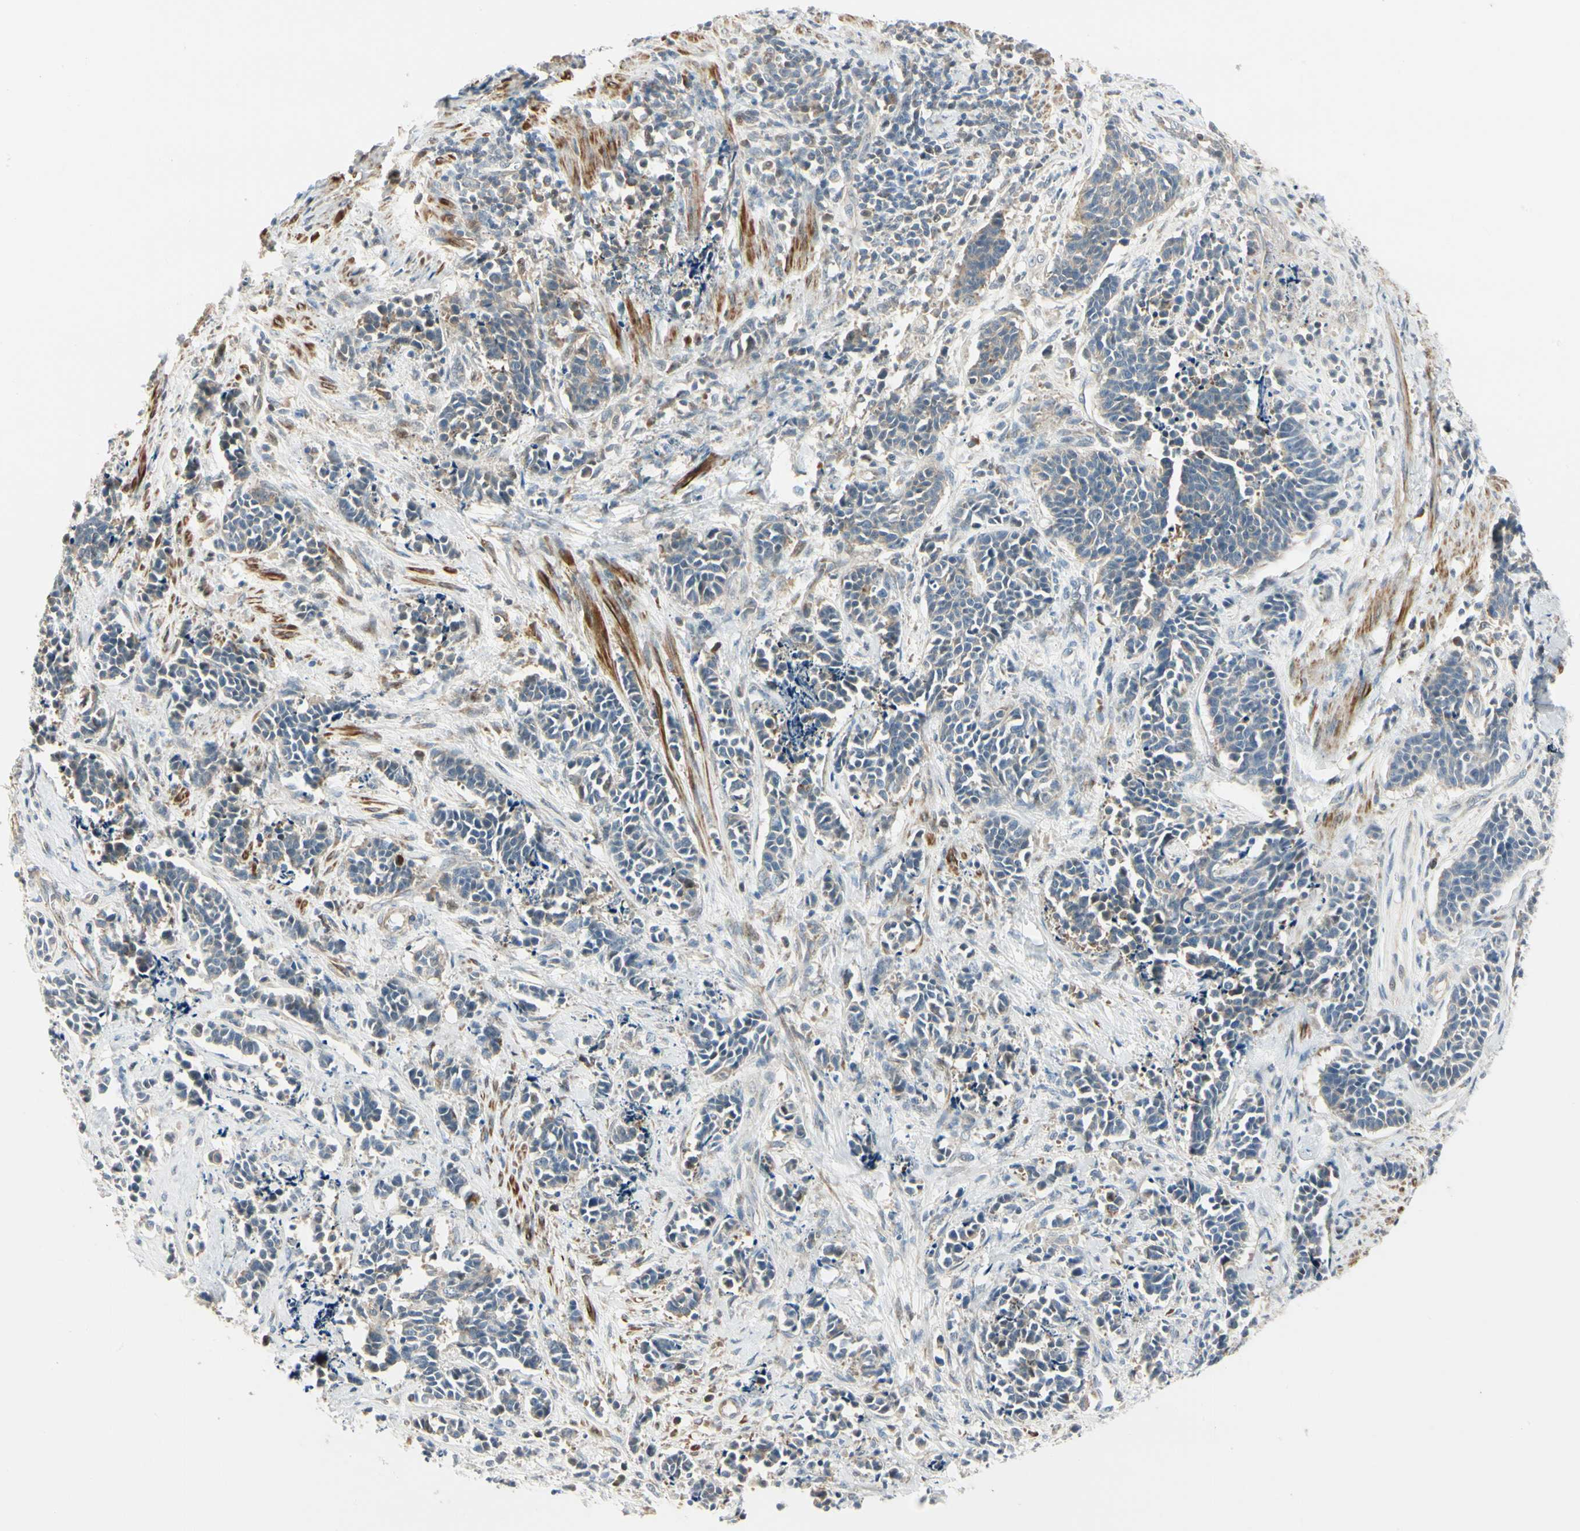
{"staining": {"intensity": "negative", "quantity": "none", "location": "none"}, "tissue": "cervical cancer", "cell_type": "Tumor cells", "image_type": "cancer", "snomed": [{"axis": "morphology", "description": "Squamous cell carcinoma, NOS"}, {"axis": "topography", "description": "Cervix"}], "caption": "Tumor cells are negative for brown protein staining in cervical cancer (squamous cell carcinoma).", "gene": "P4HA3", "patient": {"sex": "female", "age": 35}}